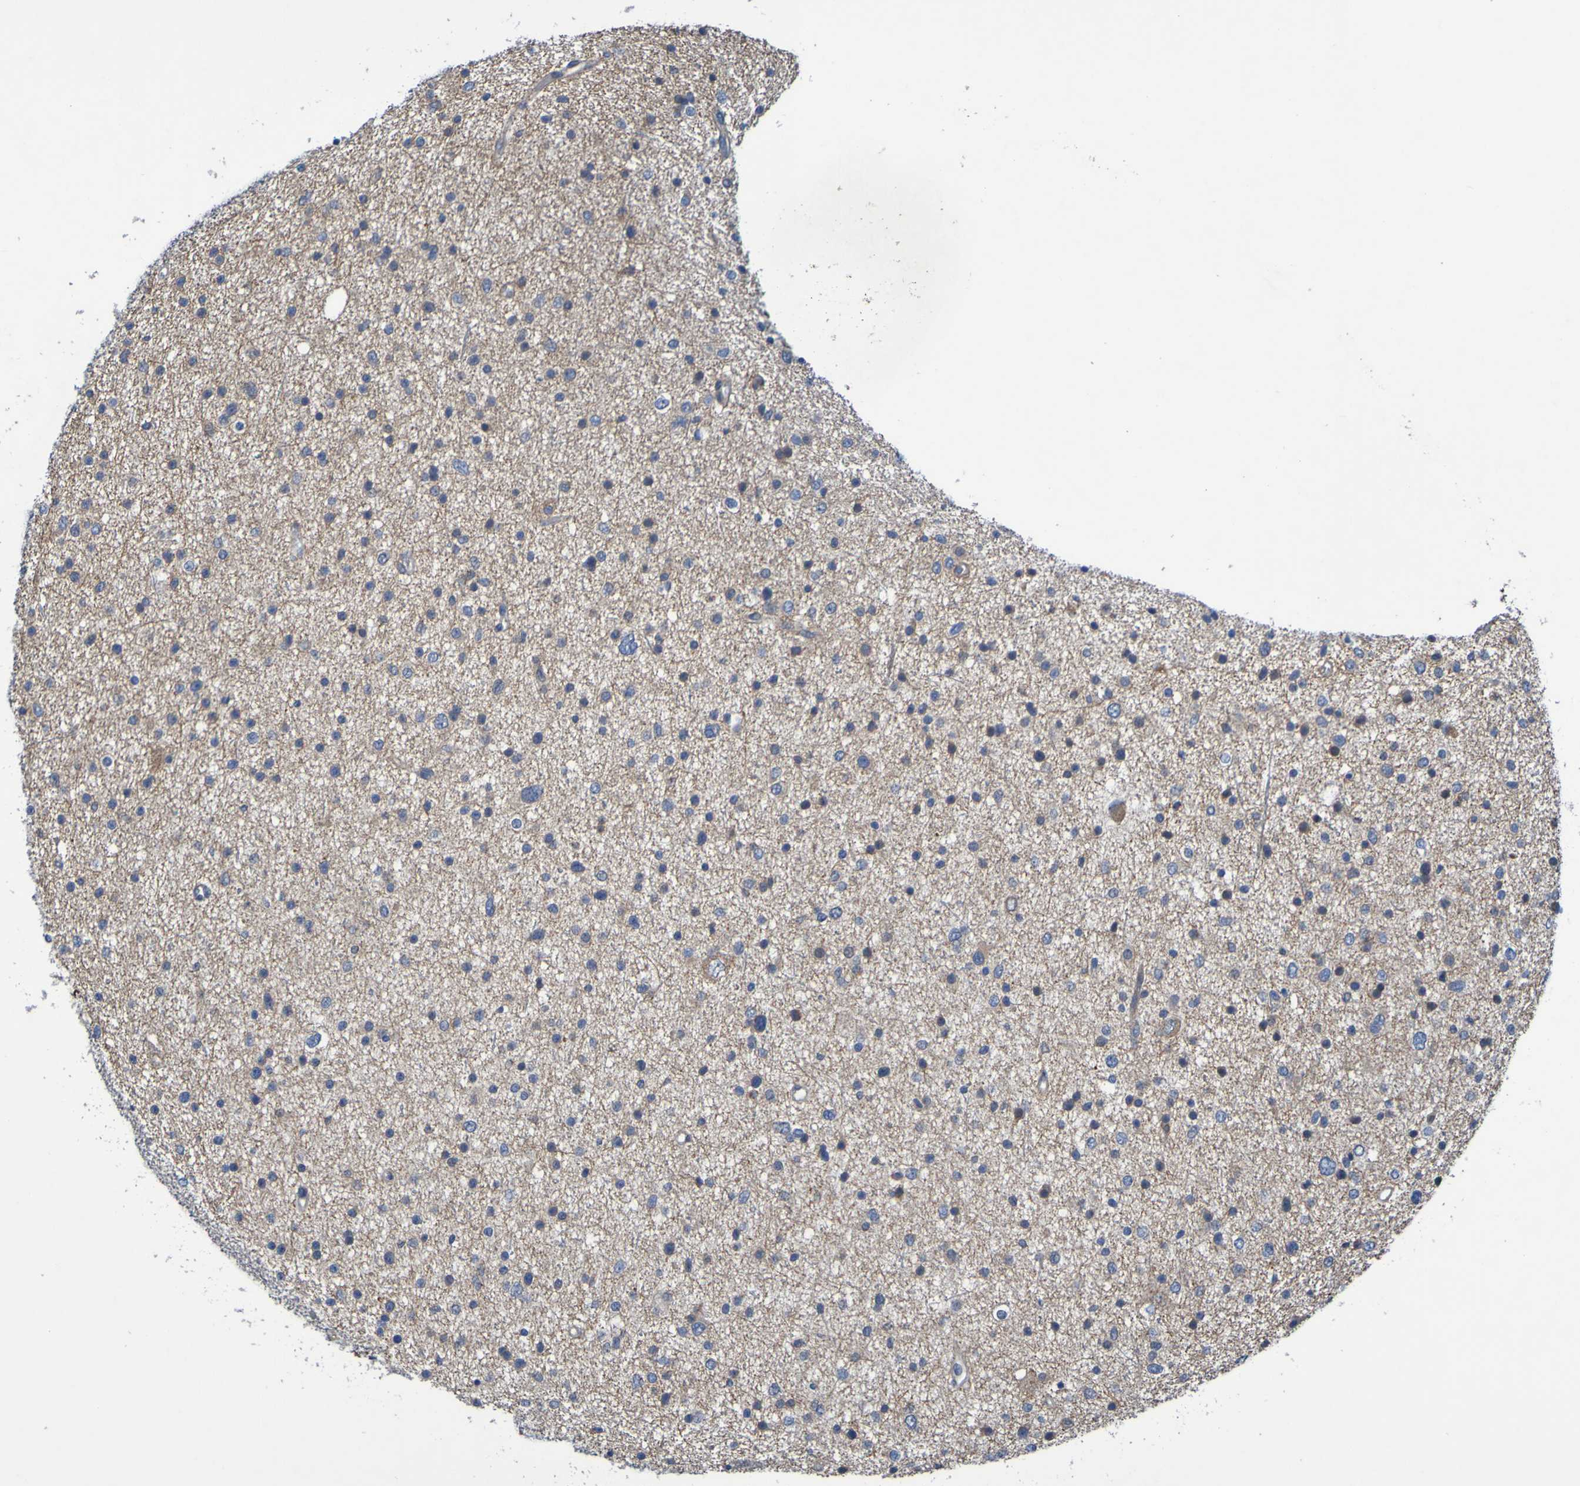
{"staining": {"intensity": "weak", "quantity": ">75%", "location": "cytoplasmic/membranous"}, "tissue": "glioma", "cell_type": "Tumor cells", "image_type": "cancer", "snomed": [{"axis": "morphology", "description": "Glioma, malignant, Low grade"}, {"axis": "topography", "description": "Brain"}], "caption": "A photomicrograph of human malignant glioma (low-grade) stained for a protein shows weak cytoplasmic/membranous brown staining in tumor cells.", "gene": "SDK1", "patient": {"sex": "female", "age": 37}}